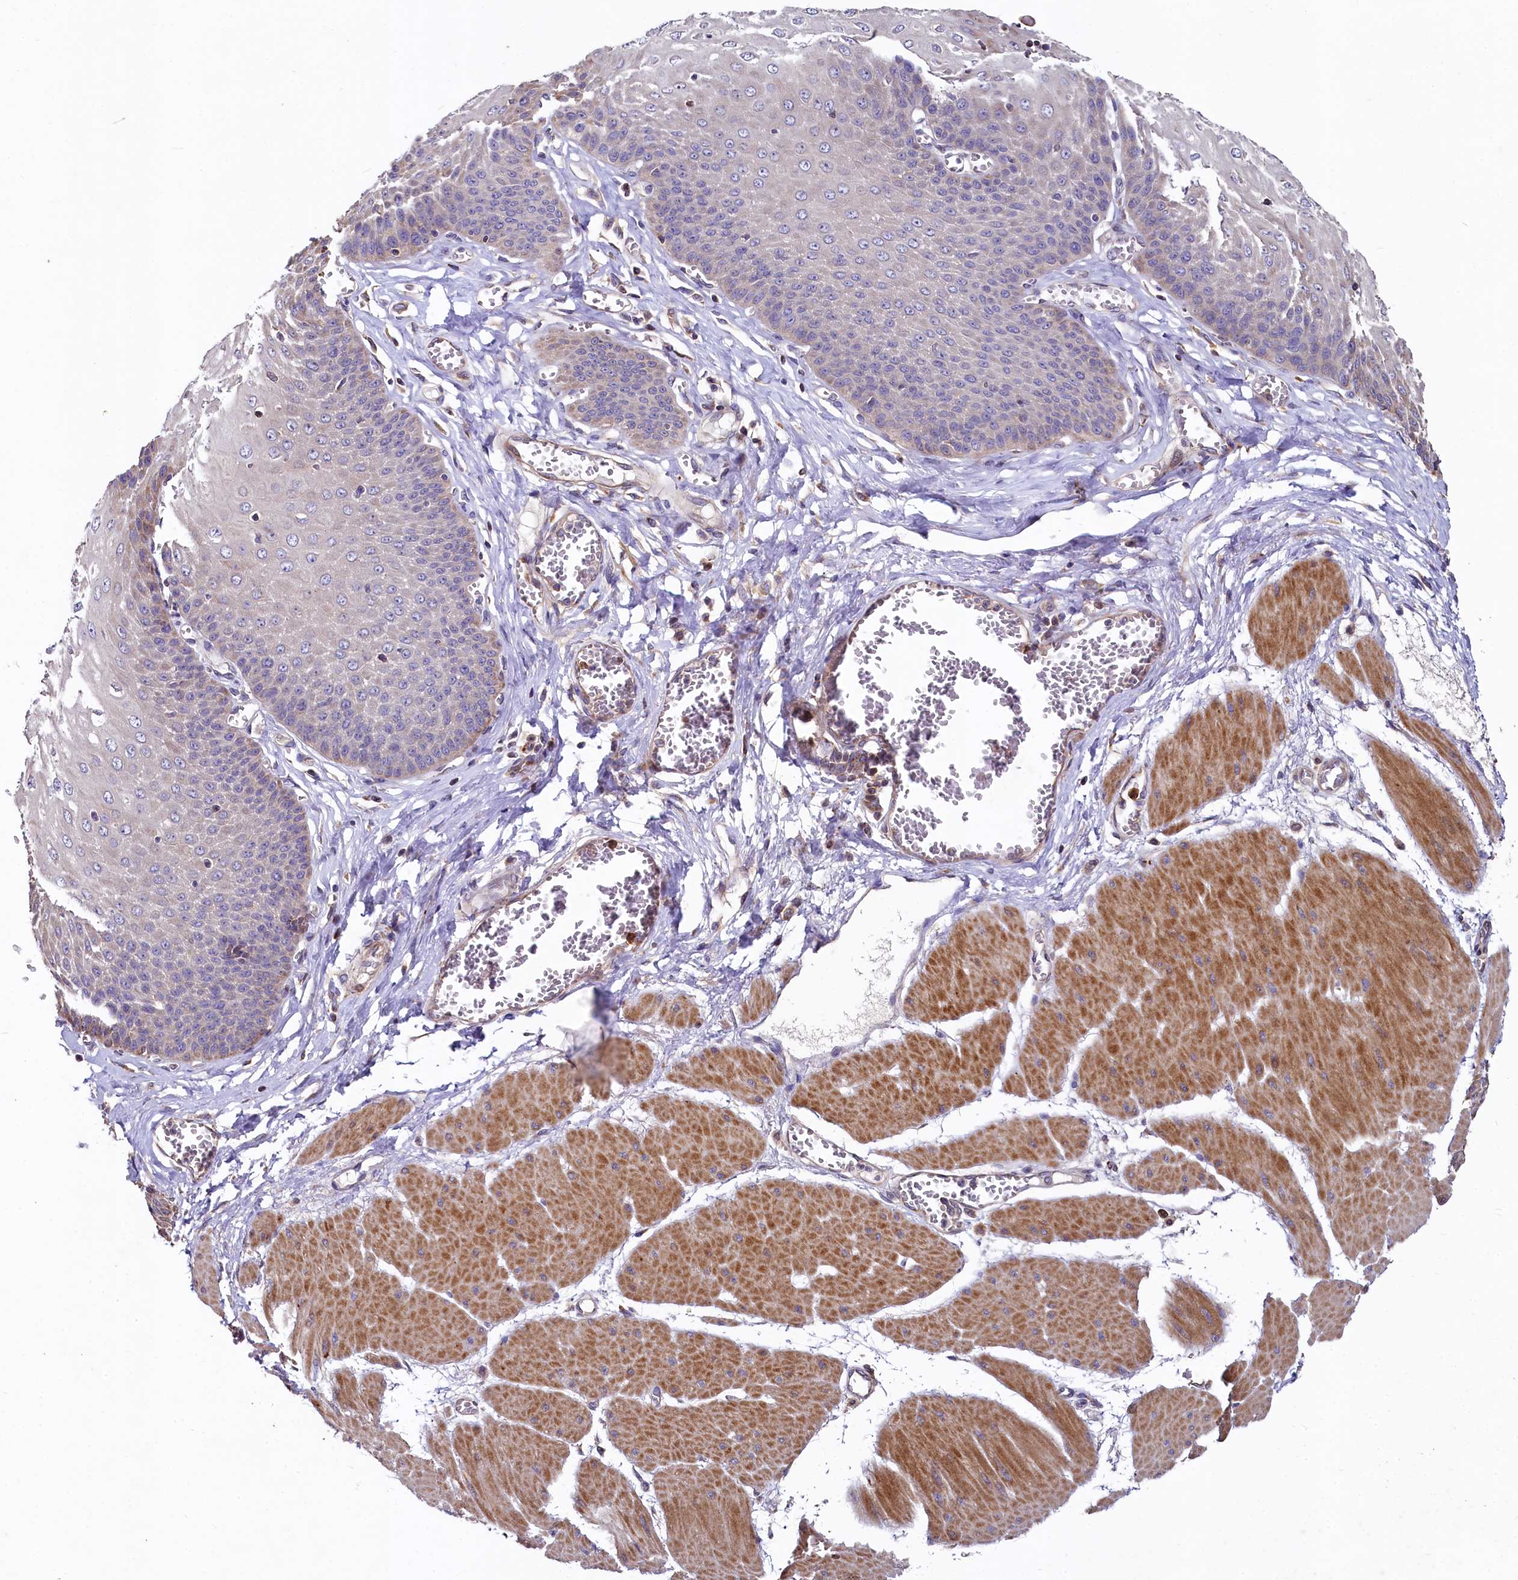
{"staining": {"intensity": "moderate", "quantity": "25%-75%", "location": "cytoplasmic/membranous"}, "tissue": "esophagus", "cell_type": "Squamous epithelial cells", "image_type": "normal", "snomed": [{"axis": "morphology", "description": "Normal tissue, NOS"}, {"axis": "topography", "description": "Esophagus"}], "caption": "The immunohistochemical stain highlights moderate cytoplasmic/membranous positivity in squamous epithelial cells of unremarkable esophagus.", "gene": "SPRYD3", "patient": {"sex": "male", "age": 60}}